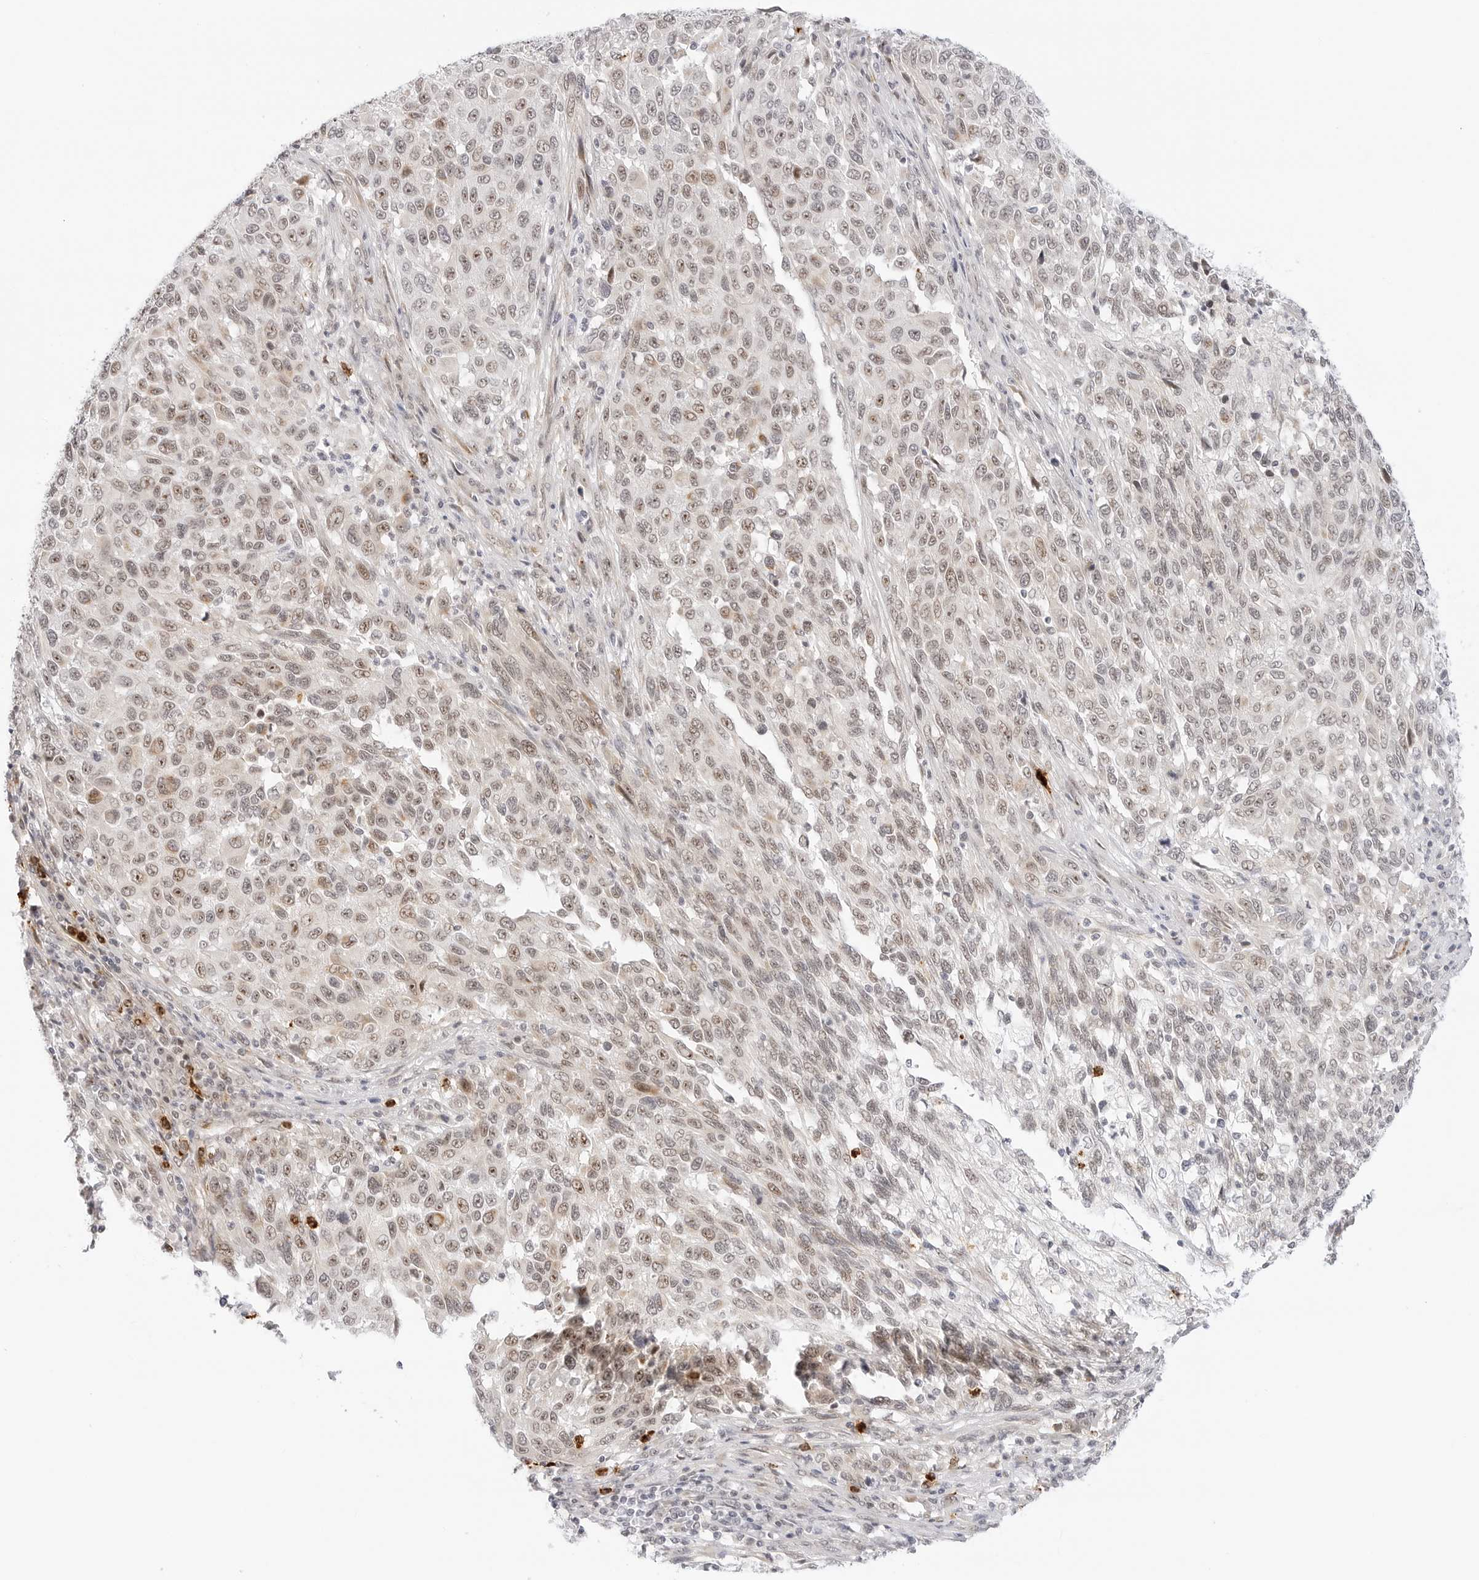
{"staining": {"intensity": "weak", "quantity": ">75%", "location": "nuclear"}, "tissue": "melanoma", "cell_type": "Tumor cells", "image_type": "cancer", "snomed": [{"axis": "morphology", "description": "Malignant melanoma, Metastatic site"}, {"axis": "topography", "description": "Lymph node"}], "caption": "A histopathology image showing weak nuclear positivity in approximately >75% of tumor cells in malignant melanoma (metastatic site), as visualized by brown immunohistochemical staining.", "gene": "HIPK3", "patient": {"sex": "male", "age": 61}}